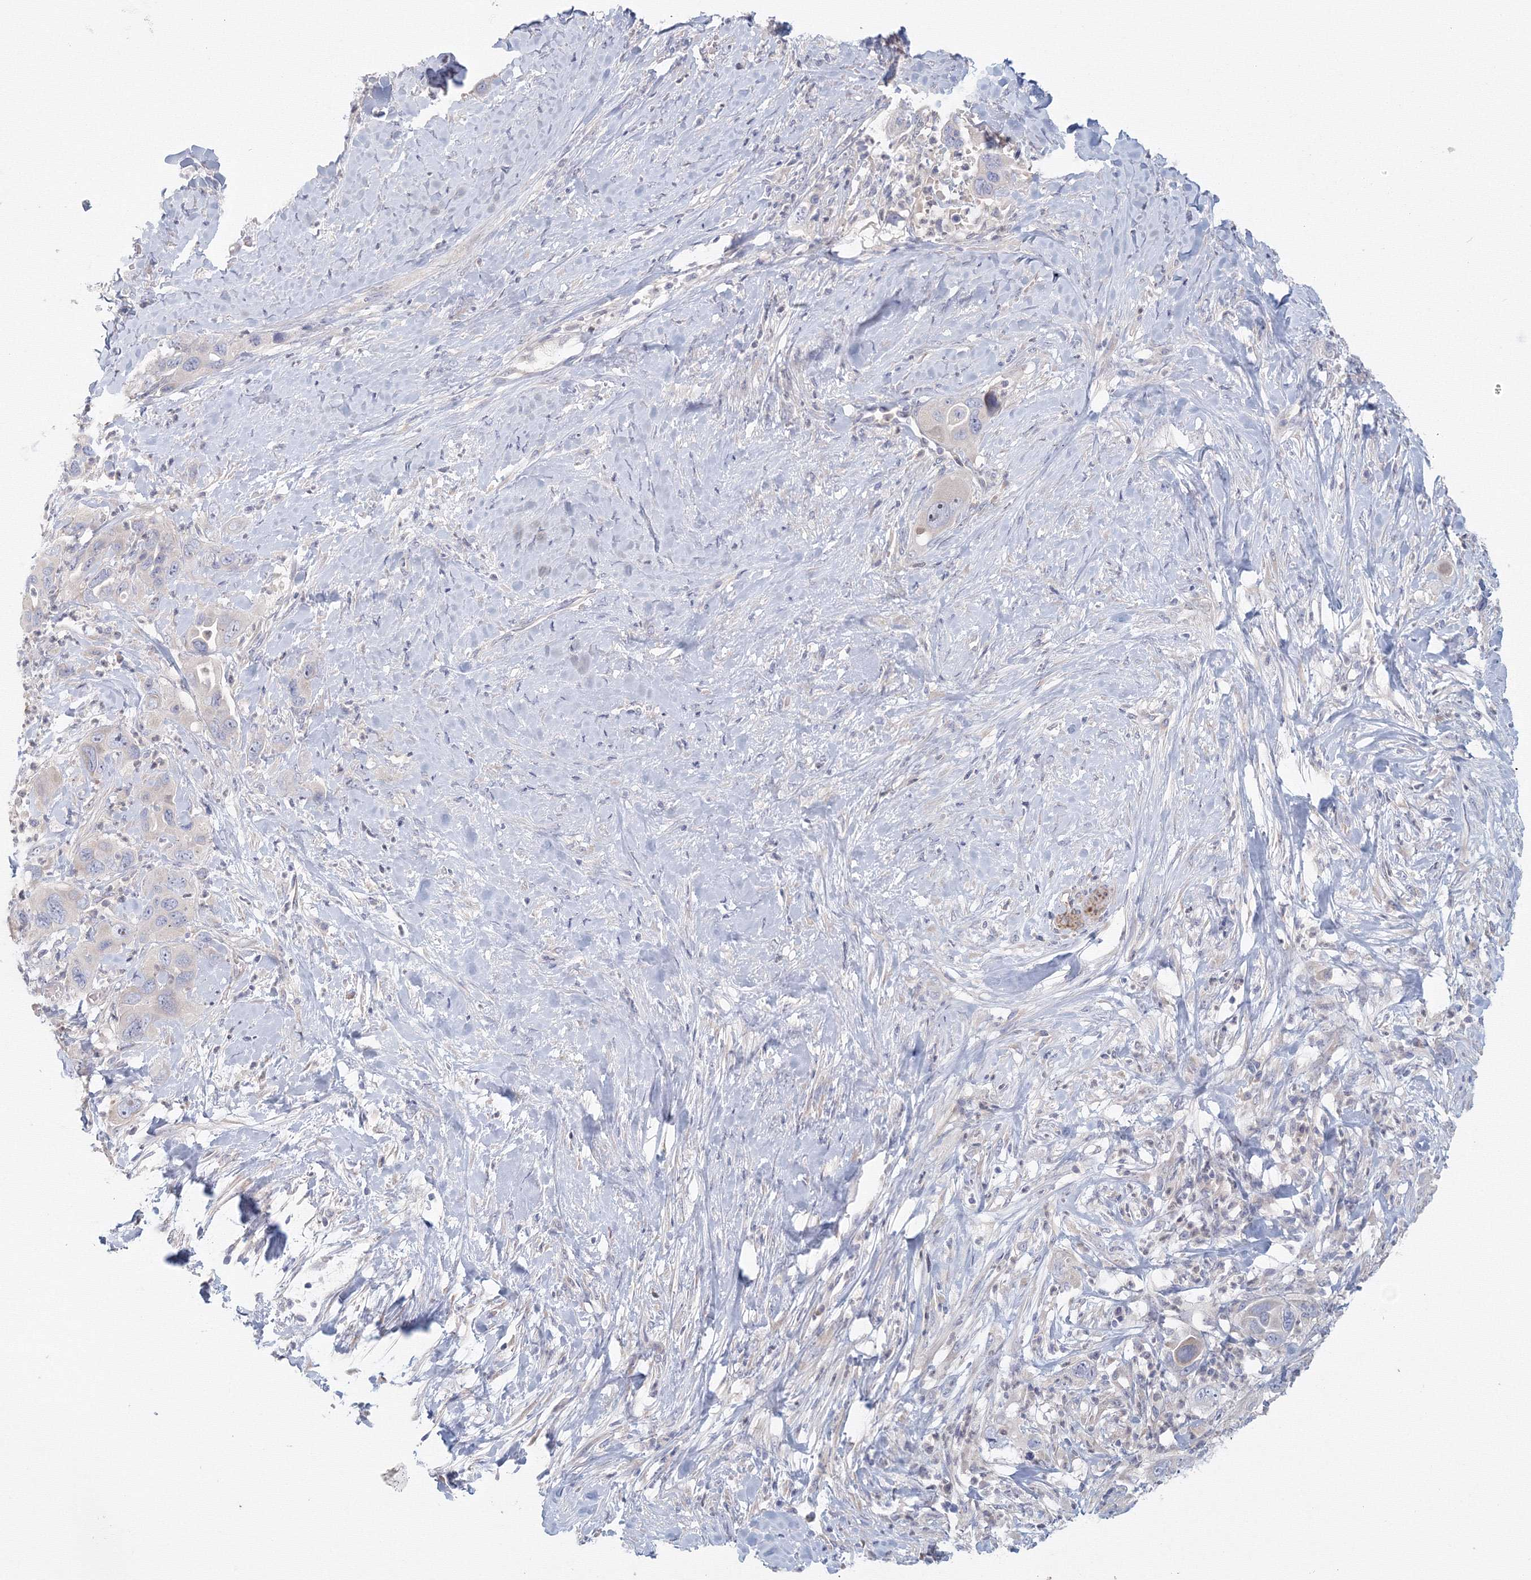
{"staining": {"intensity": "negative", "quantity": "none", "location": "none"}, "tissue": "pancreatic cancer", "cell_type": "Tumor cells", "image_type": "cancer", "snomed": [{"axis": "morphology", "description": "Adenocarcinoma, NOS"}, {"axis": "topography", "description": "Pancreas"}], "caption": "This is a photomicrograph of immunohistochemistry staining of pancreatic cancer (adenocarcinoma), which shows no expression in tumor cells.", "gene": "TACC2", "patient": {"sex": "female", "age": 71}}